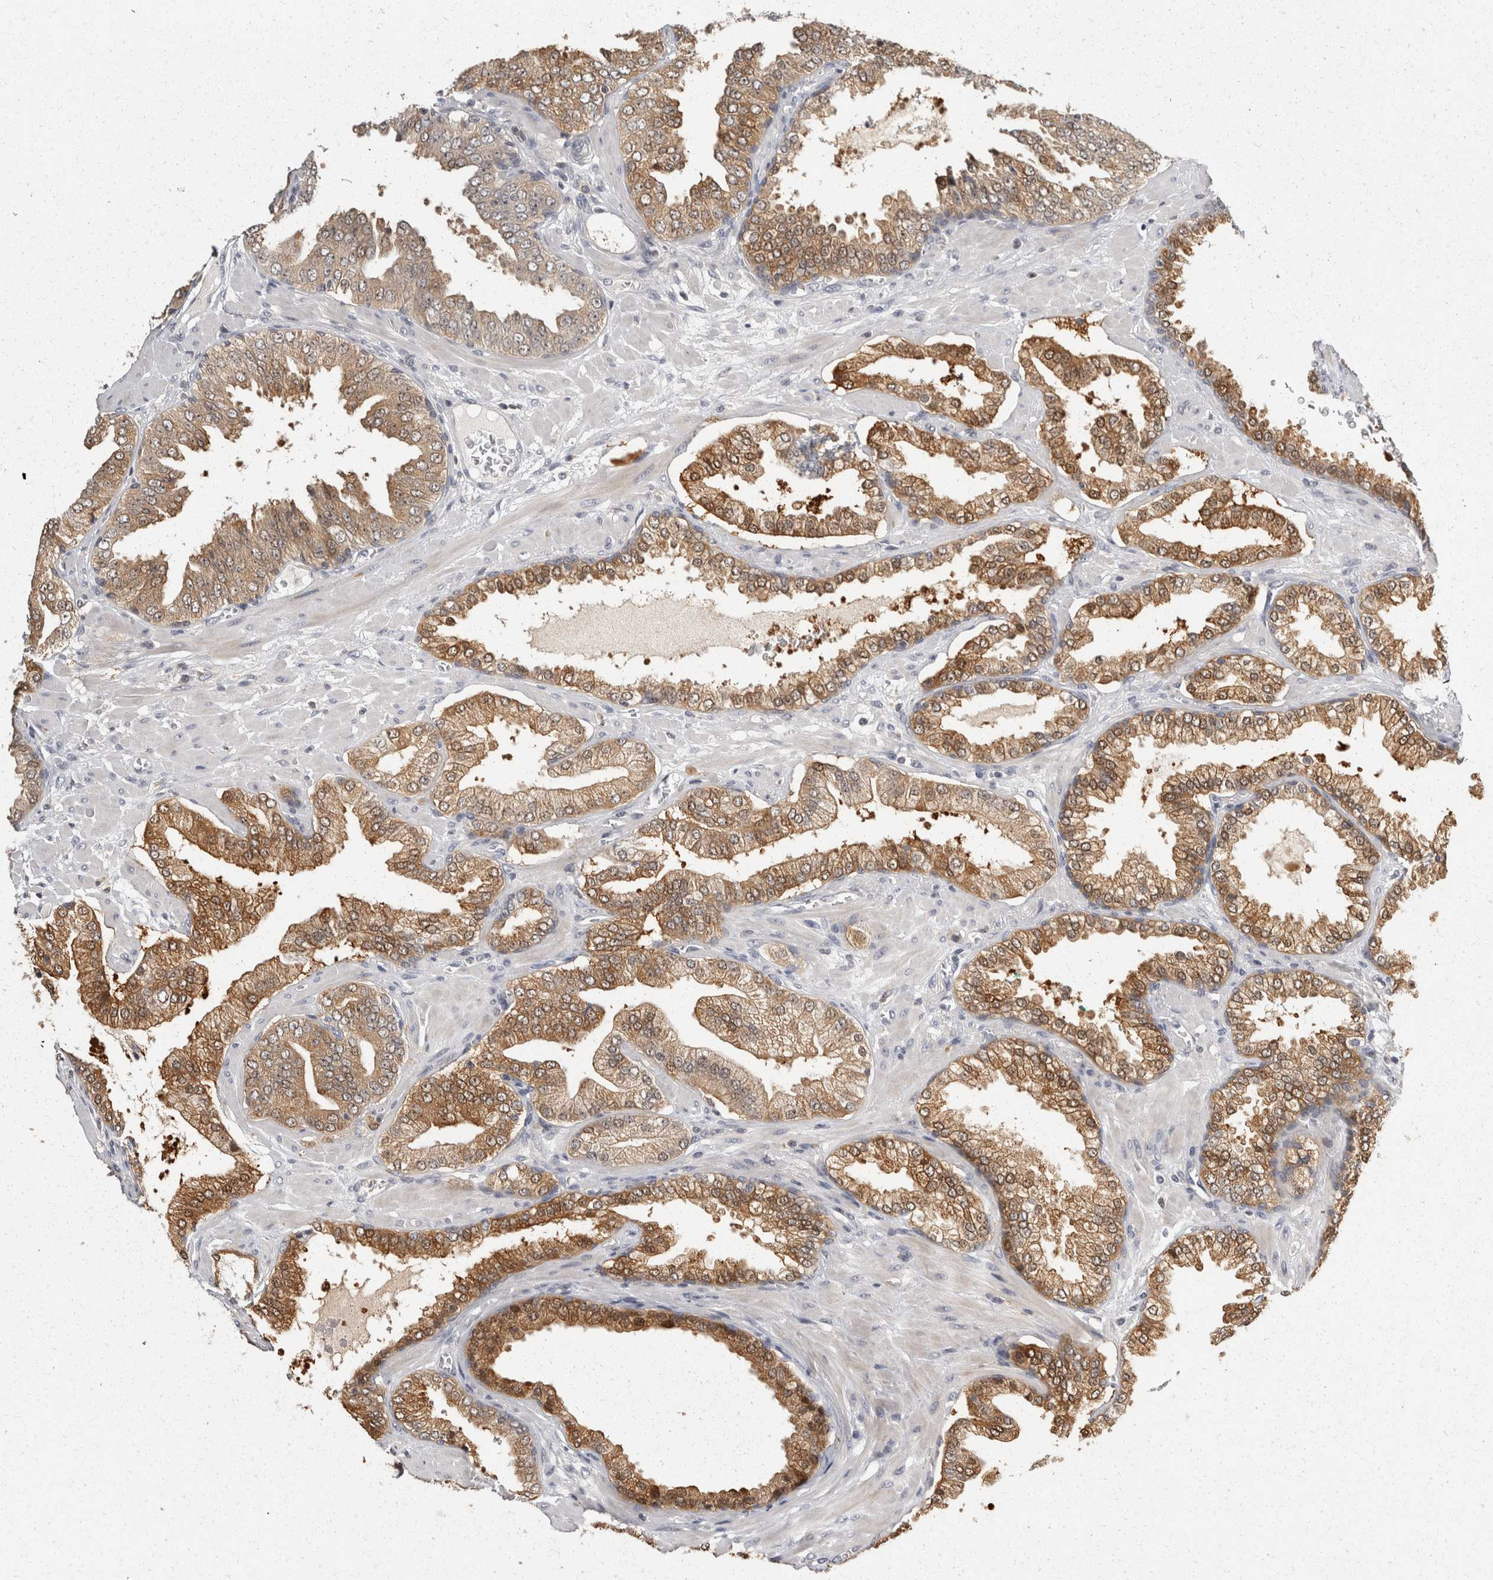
{"staining": {"intensity": "moderate", "quantity": ">75%", "location": "cytoplasmic/membranous,nuclear"}, "tissue": "prostate cancer", "cell_type": "Tumor cells", "image_type": "cancer", "snomed": [{"axis": "morphology", "description": "Adenocarcinoma, Low grade"}, {"axis": "topography", "description": "Prostate"}], "caption": "This micrograph shows immunohistochemistry (IHC) staining of human prostate cancer (adenocarcinoma (low-grade)), with medium moderate cytoplasmic/membranous and nuclear staining in about >75% of tumor cells.", "gene": "ACAT2", "patient": {"sex": "male", "age": 62}}